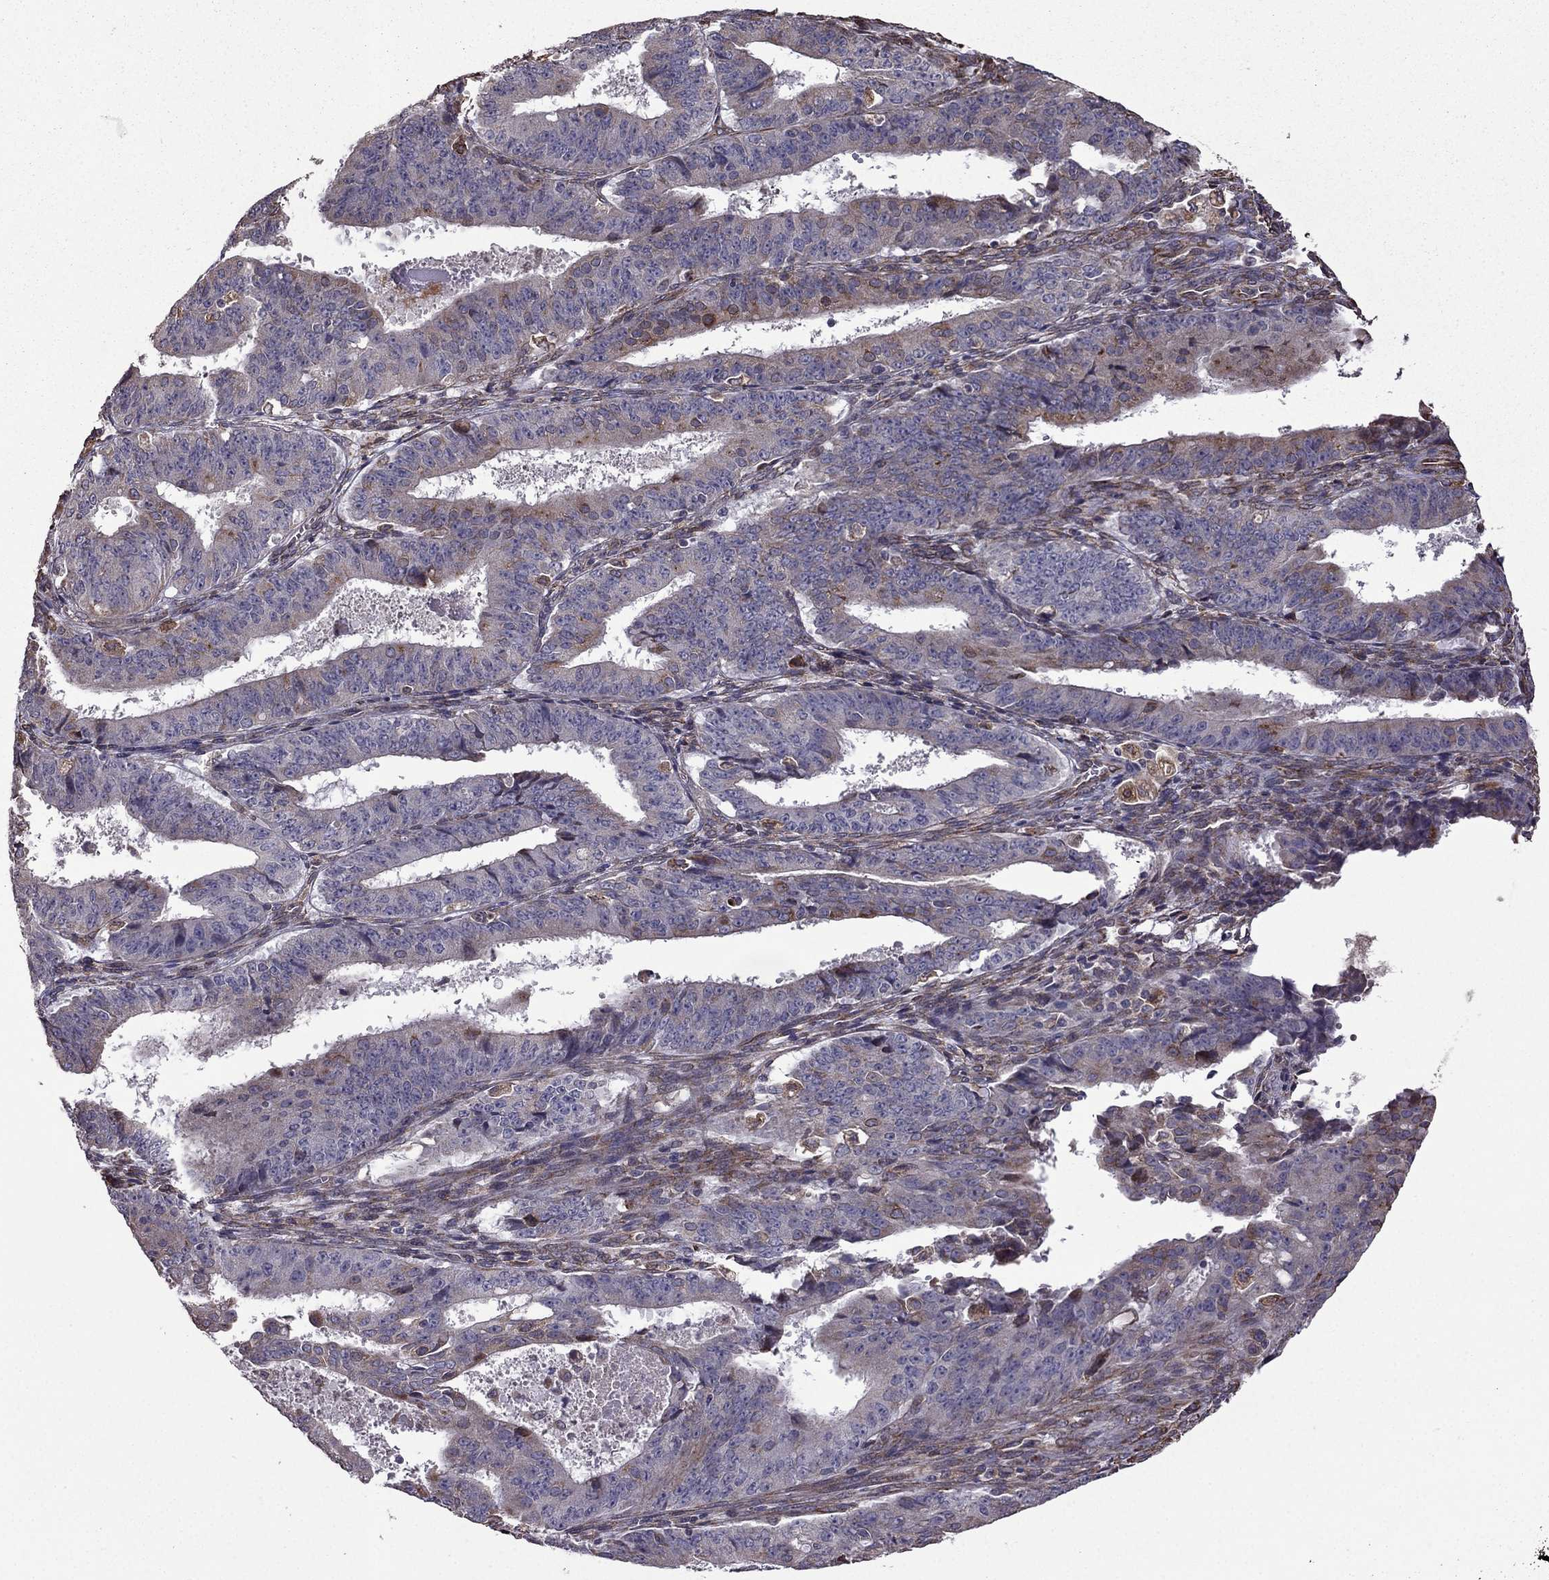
{"staining": {"intensity": "moderate", "quantity": "<25%", "location": "cytoplasmic/membranous"}, "tissue": "ovarian cancer", "cell_type": "Tumor cells", "image_type": "cancer", "snomed": [{"axis": "morphology", "description": "Carcinoma, endometroid"}, {"axis": "topography", "description": "Ovary"}], "caption": "Ovarian cancer (endometroid carcinoma) was stained to show a protein in brown. There is low levels of moderate cytoplasmic/membranous staining in approximately <25% of tumor cells. Using DAB (brown) and hematoxylin (blue) stains, captured at high magnification using brightfield microscopy.", "gene": "IKBIP", "patient": {"sex": "female", "age": 42}}